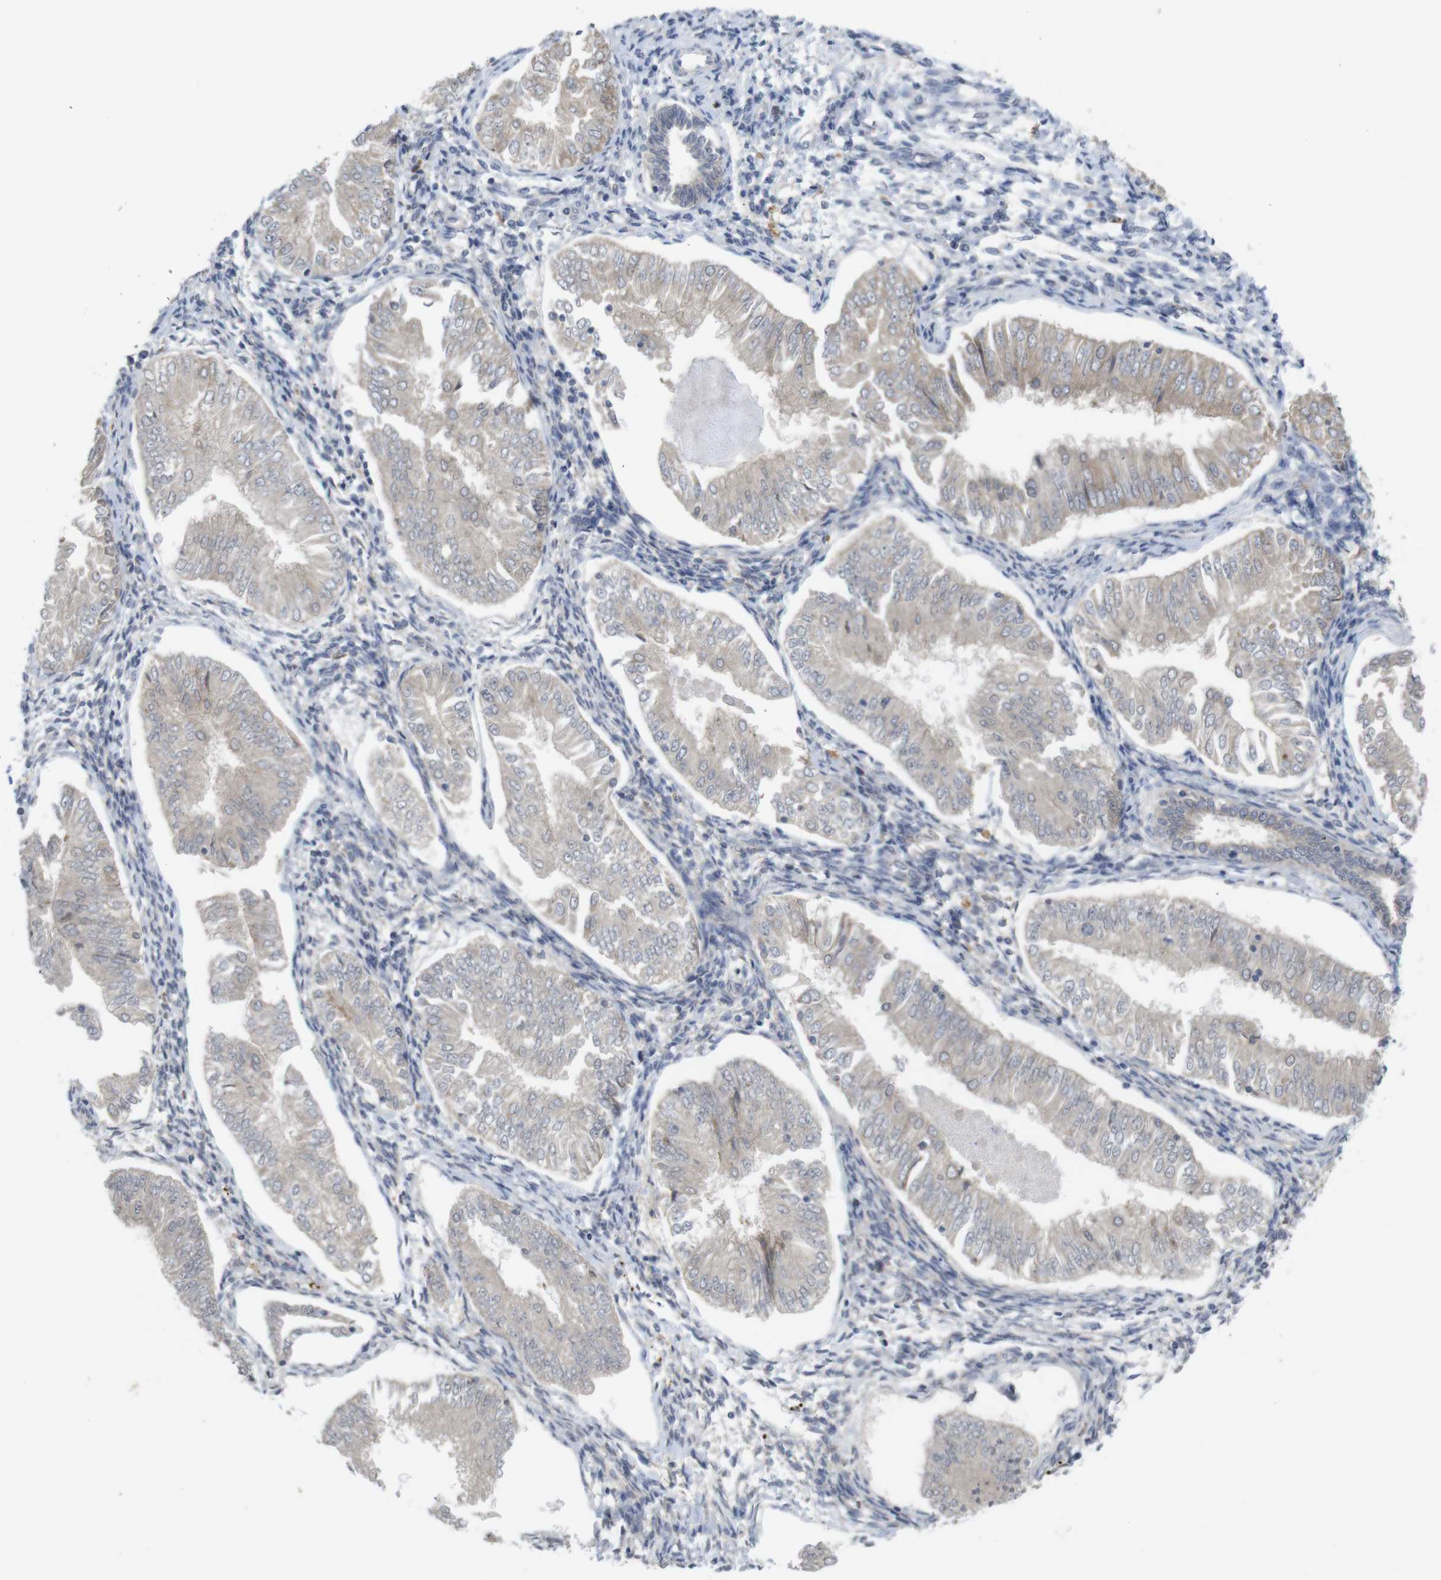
{"staining": {"intensity": "weak", "quantity": ">75%", "location": "cytoplasmic/membranous"}, "tissue": "endometrial cancer", "cell_type": "Tumor cells", "image_type": "cancer", "snomed": [{"axis": "morphology", "description": "Adenocarcinoma, NOS"}, {"axis": "topography", "description": "Endometrium"}], "caption": "Immunohistochemical staining of endometrial adenocarcinoma shows low levels of weak cytoplasmic/membranous expression in about >75% of tumor cells. The staining was performed using DAB (3,3'-diaminobenzidine) to visualize the protein expression in brown, while the nuclei were stained in blue with hematoxylin (Magnification: 20x).", "gene": "BCAR3", "patient": {"sex": "female", "age": 53}}